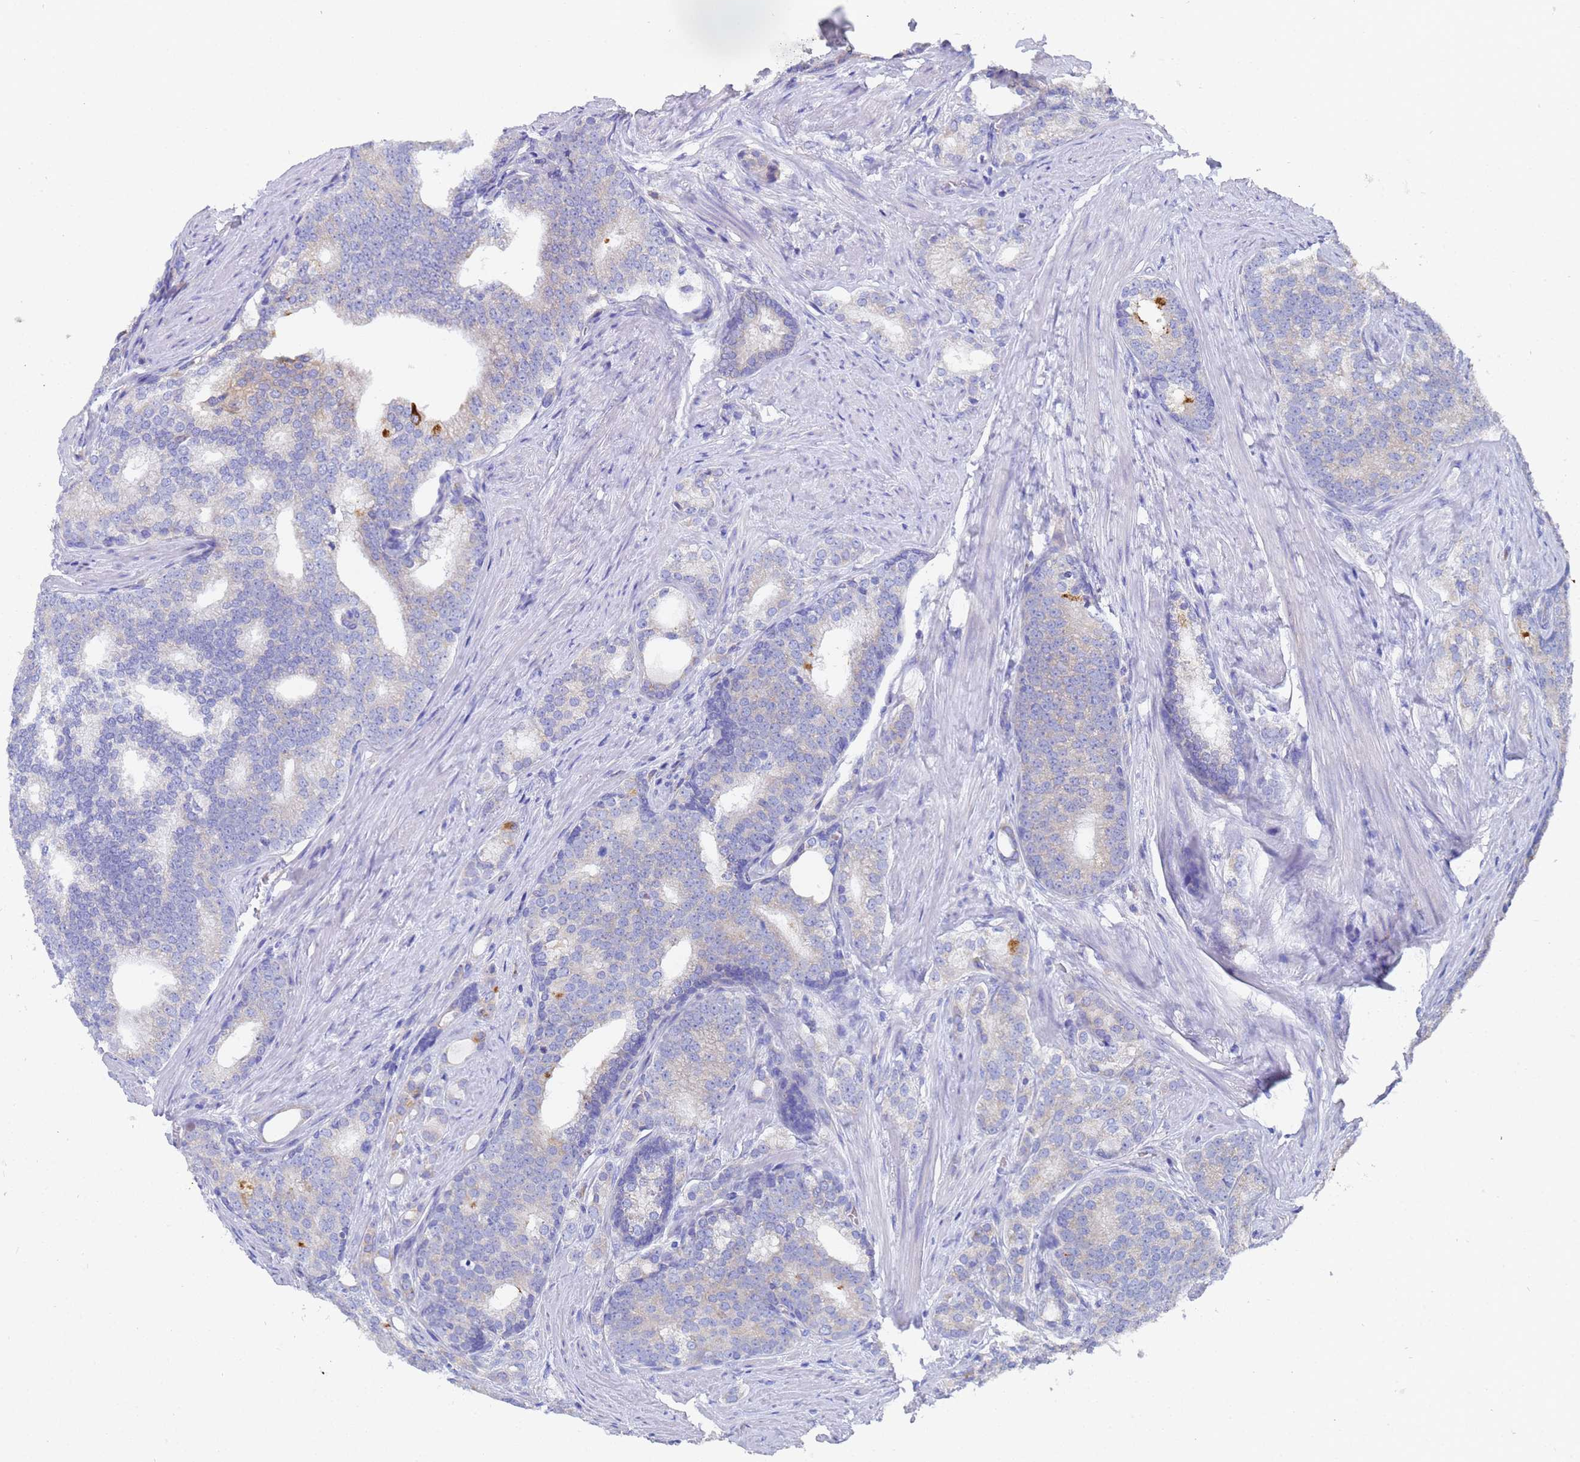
{"staining": {"intensity": "negative", "quantity": "none", "location": "none"}, "tissue": "prostate cancer", "cell_type": "Tumor cells", "image_type": "cancer", "snomed": [{"axis": "morphology", "description": "Adenocarcinoma, Low grade"}, {"axis": "topography", "description": "Prostate"}], "caption": "This image is of prostate cancer (adenocarcinoma (low-grade)) stained with immunohistochemistry to label a protein in brown with the nuclei are counter-stained blue. There is no expression in tumor cells.", "gene": "TM4SF4", "patient": {"sex": "male", "age": 71}}